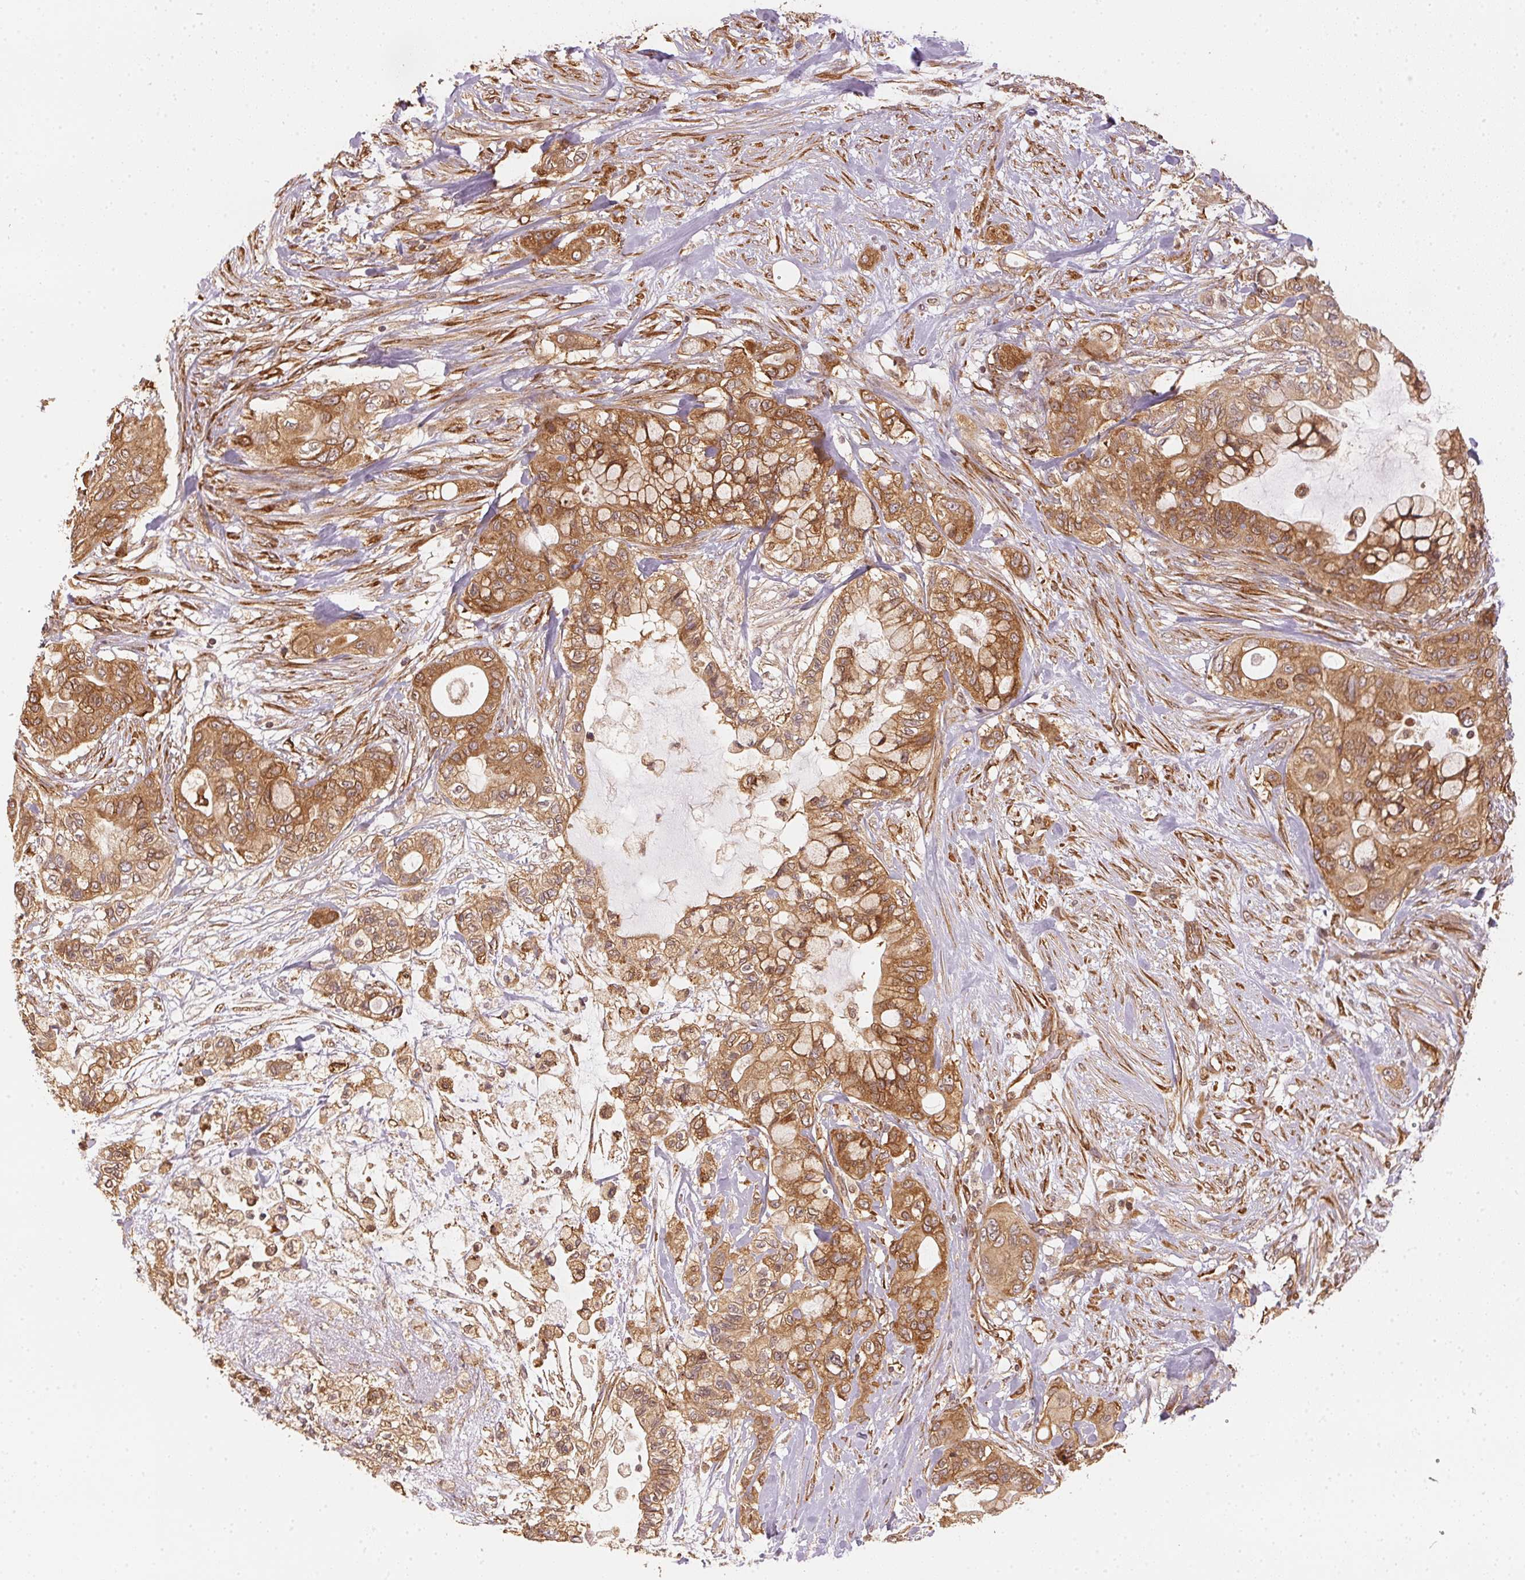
{"staining": {"intensity": "moderate", "quantity": ">75%", "location": "cytoplasmic/membranous"}, "tissue": "pancreatic cancer", "cell_type": "Tumor cells", "image_type": "cancer", "snomed": [{"axis": "morphology", "description": "Adenocarcinoma, NOS"}, {"axis": "topography", "description": "Pancreas"}], "caption": "Human pancreatic adenocarcinoma stained with a brown dye displays moderate cytoplasmic/membranous positive staining in about >75% of tumor cells.", "gene": "STRN4", "patient": {"sex": "male", "age": 71}}